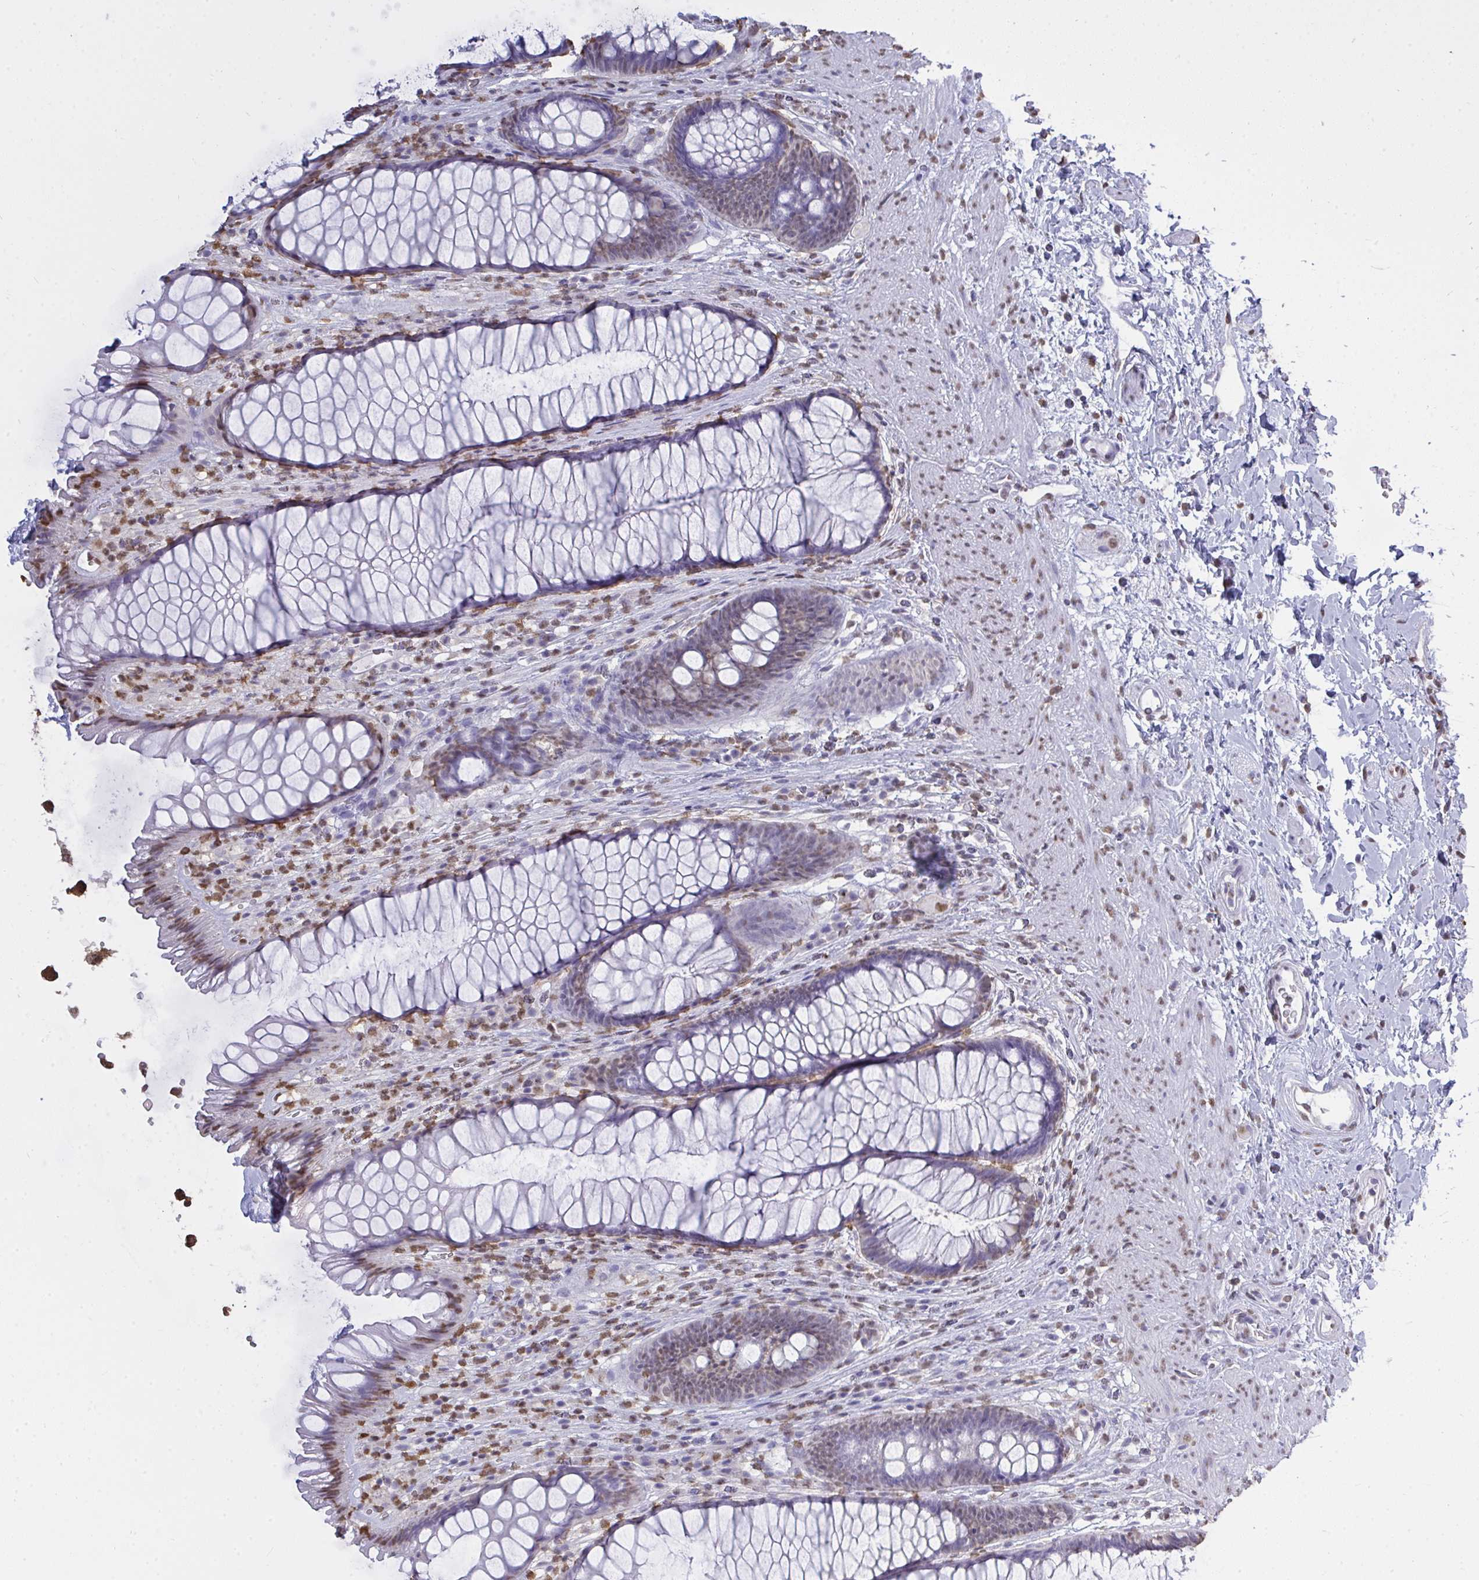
{"staining": {"intensity": "weak", "quantity": "25%-75%", "location": "nuclear"}, "tissue": "rectum", "cell_type": "Glandular cells", "image_type": "normal", "snomed": [{"axis": "morphology", "description": "Normal tissue, NOS"}, {"axis": "topography", "description": "Rectum"}], "caption": "DAB (3,3'-diaminobenzidine) immunohistochemical staining of unremarkable human rectum reveals weak nuclear protein expression in approximately 25%-75% of glandular cells. (DAB = brown stain, brightfield microscopy at high magnification).", "gene": "SEMA6B", "patient": {"sex": "male", "age": 53}}